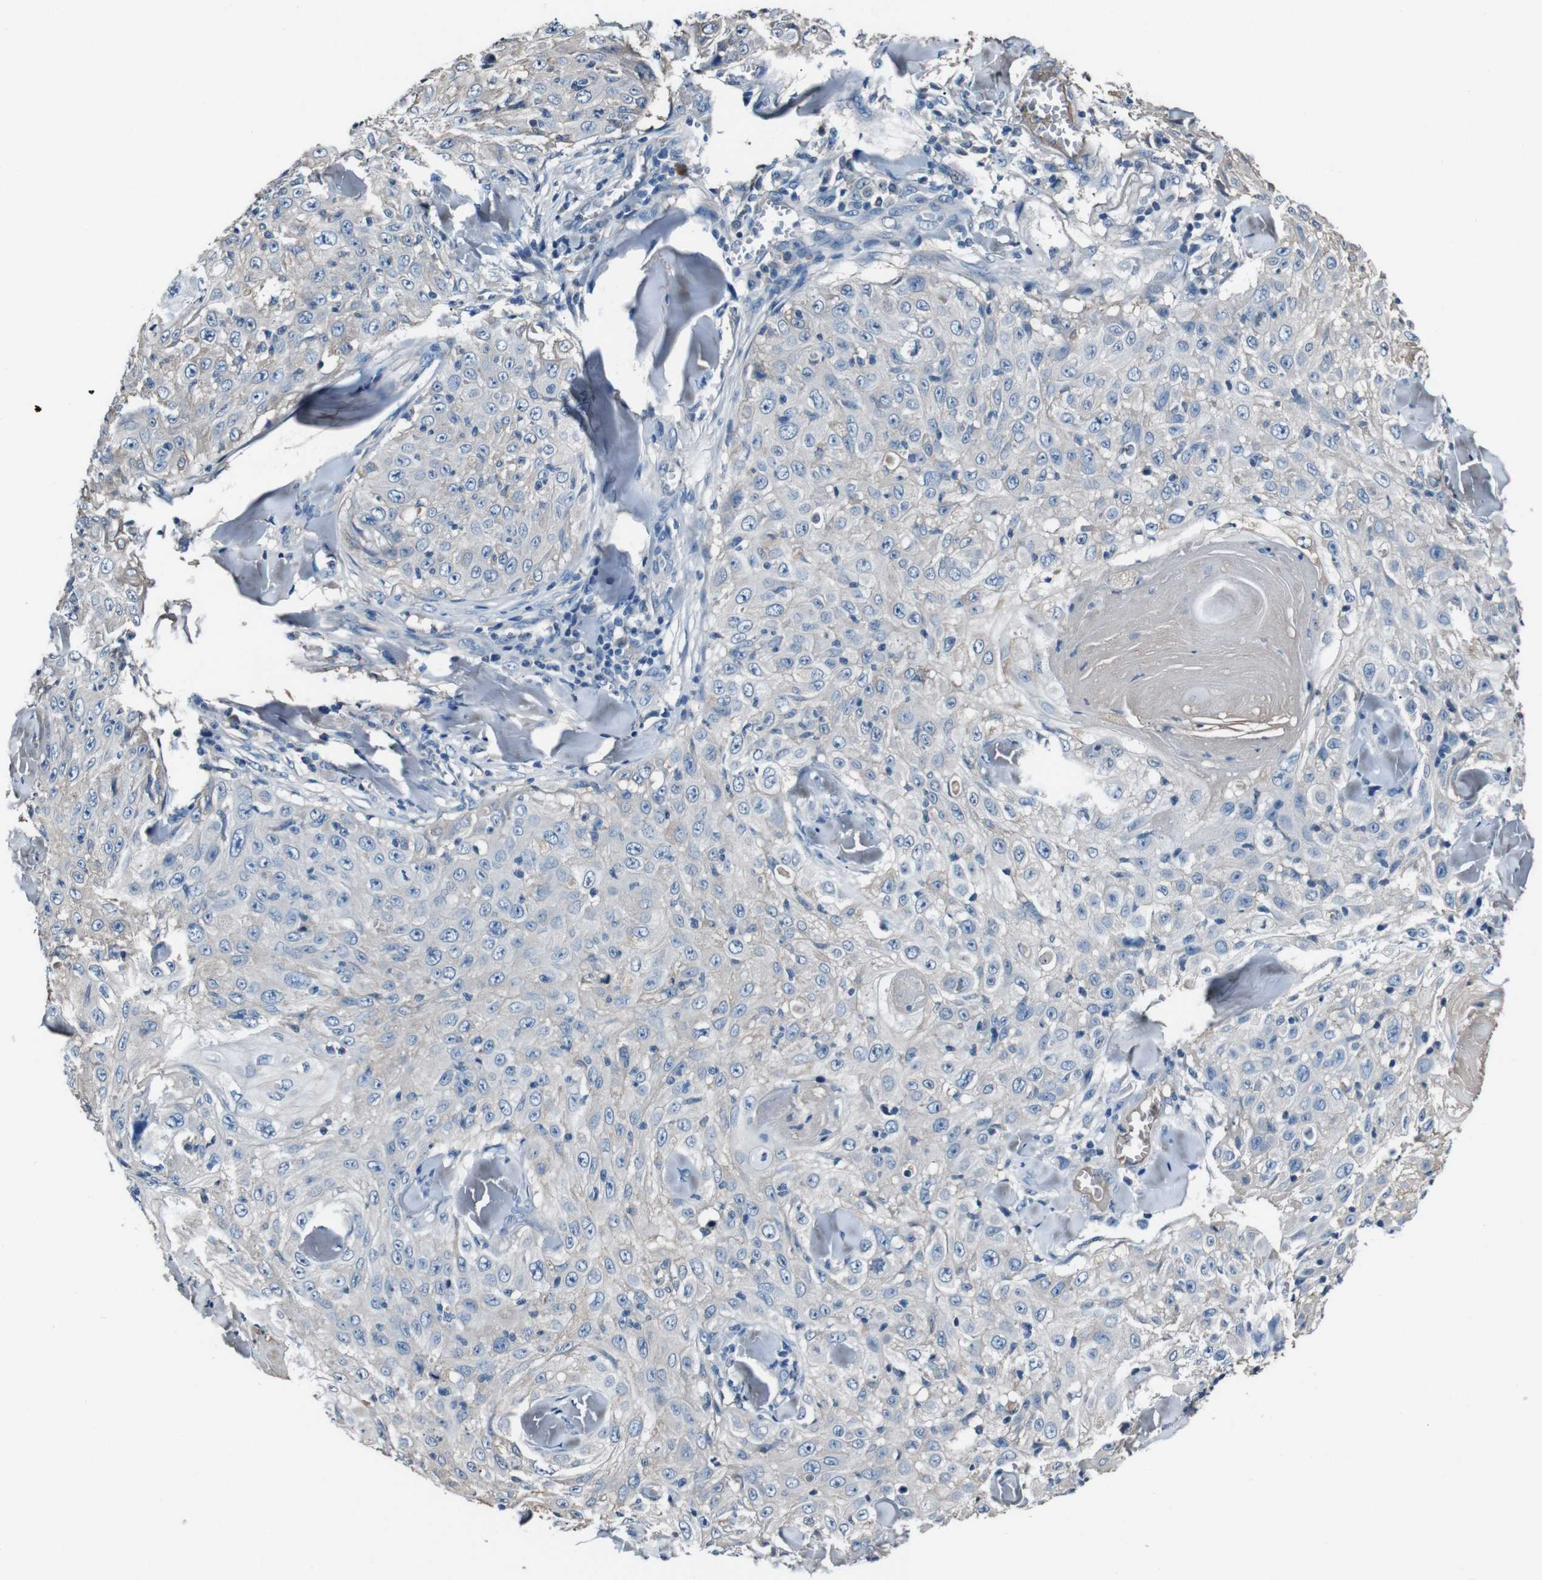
{"staining": {"intensity": "weak", "quantity": "<25%", "location": "cytoplasmic/membranous"}, "tissue": "skin cancer", "cell_type": "Tumor cells", "image_type": "cancer", "snomed": [{"axis": "morphology", "description": "Squamous cell carcinoma, NOS"}, {"axis": "topography", "description": "Skin"}], "caption": "This micrograph is of squamous cell carcinoma (skin) stained with immunohistochemistry (IHC) to label a protein in brown with the nuclei are counter-stained blue. There is no expression in tumor cells.", "gene": "LEP", "patient": {"sex": "male", "age": 86}}